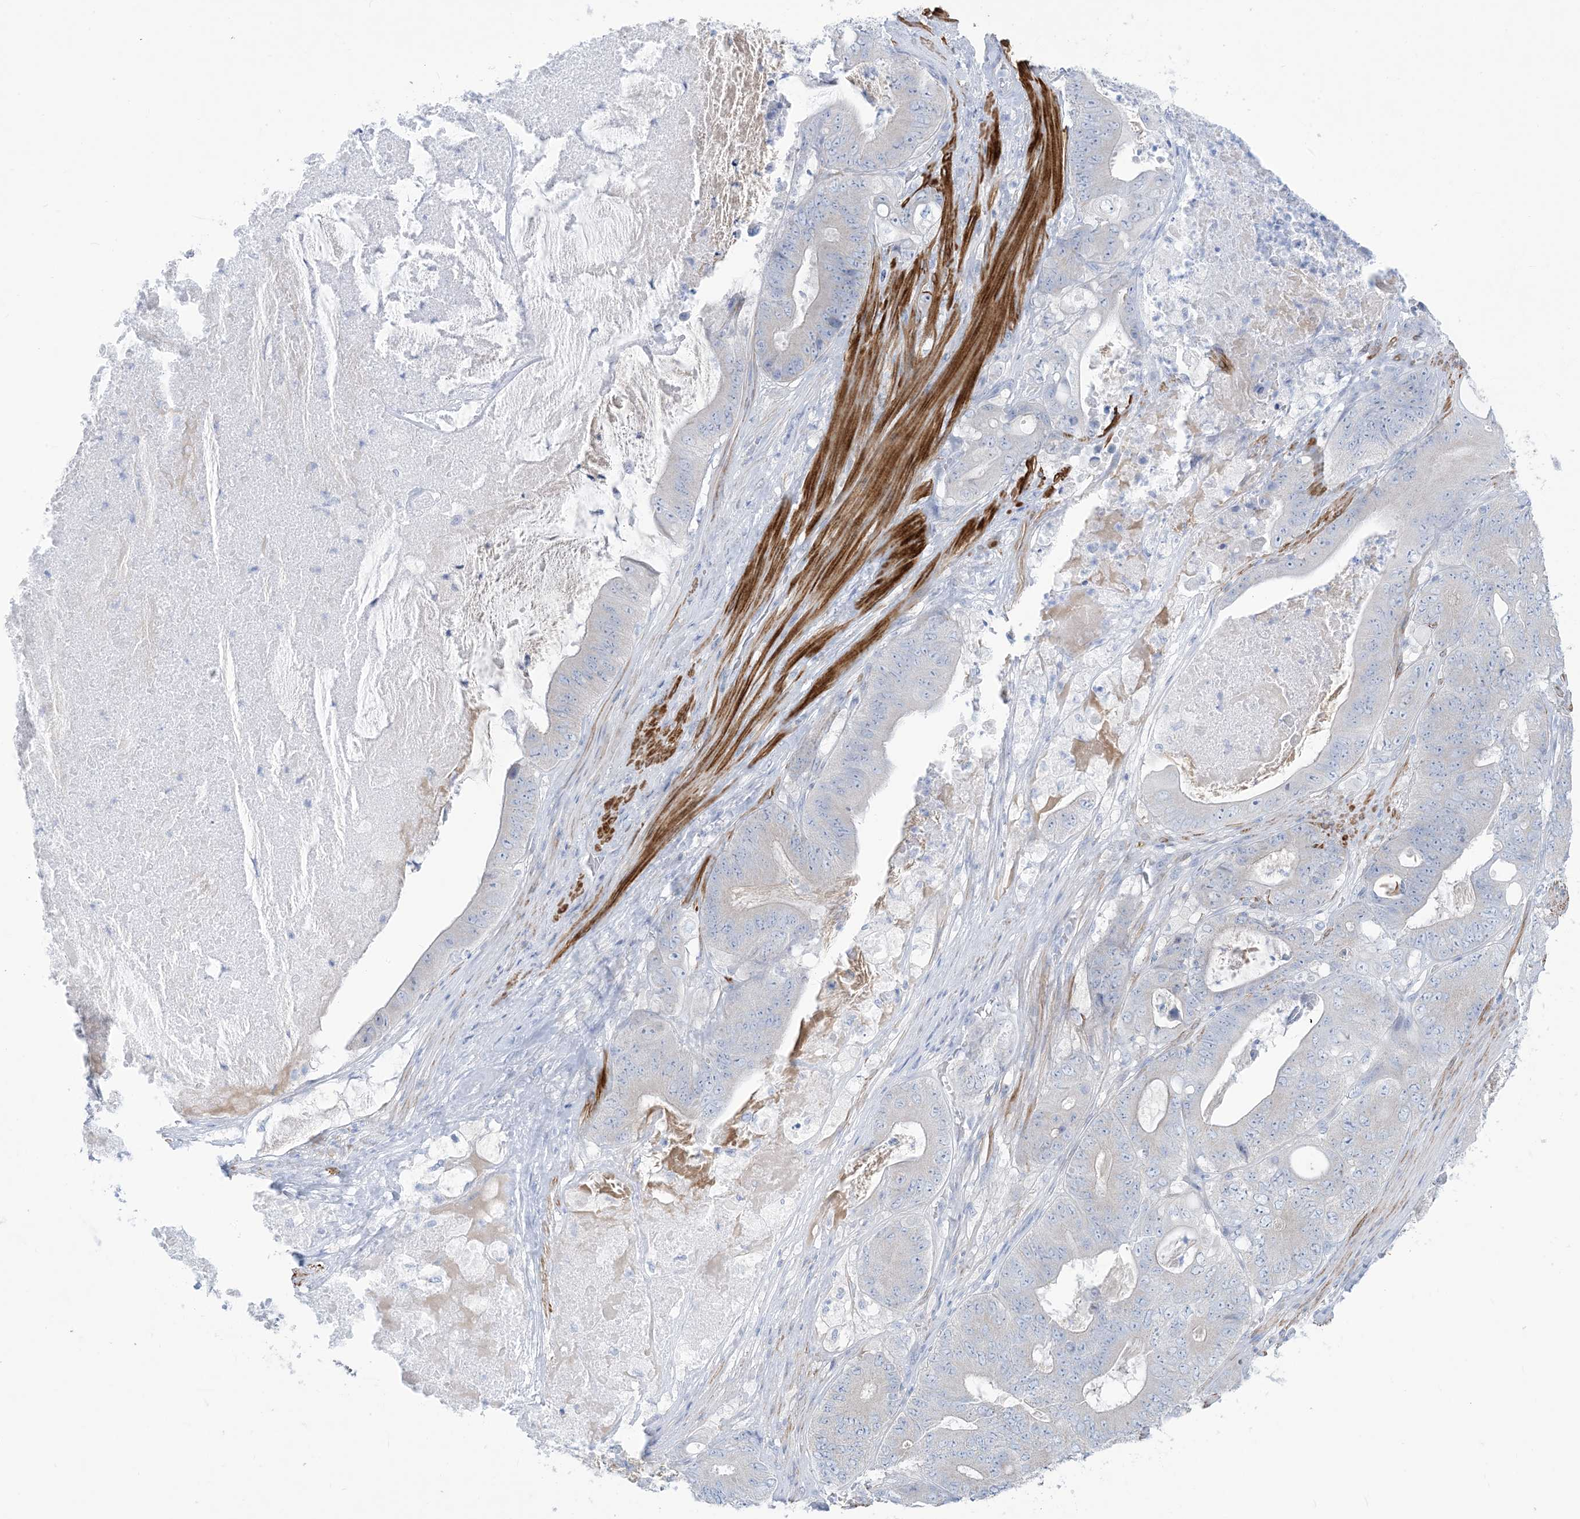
{"staining": {"intensity": "negative", "quantity": "none", "location": "none"}, "tissue": "stomach cancer", "cell_type": "Tumor cells", "image_type": "cancer", "snomed": [{"axis": "morphology", "description": "Adenocarcinoma, NOS"}, {"axis": "topography", "description": "Stomach"}], "caption": "Human stomach adenocarcinoma stained for a protein using immunohistochemistry (IHC) displays no positivity in tumor cells.", "gene": "MARS2", "patient": {"sex": "female", "age": 73}}